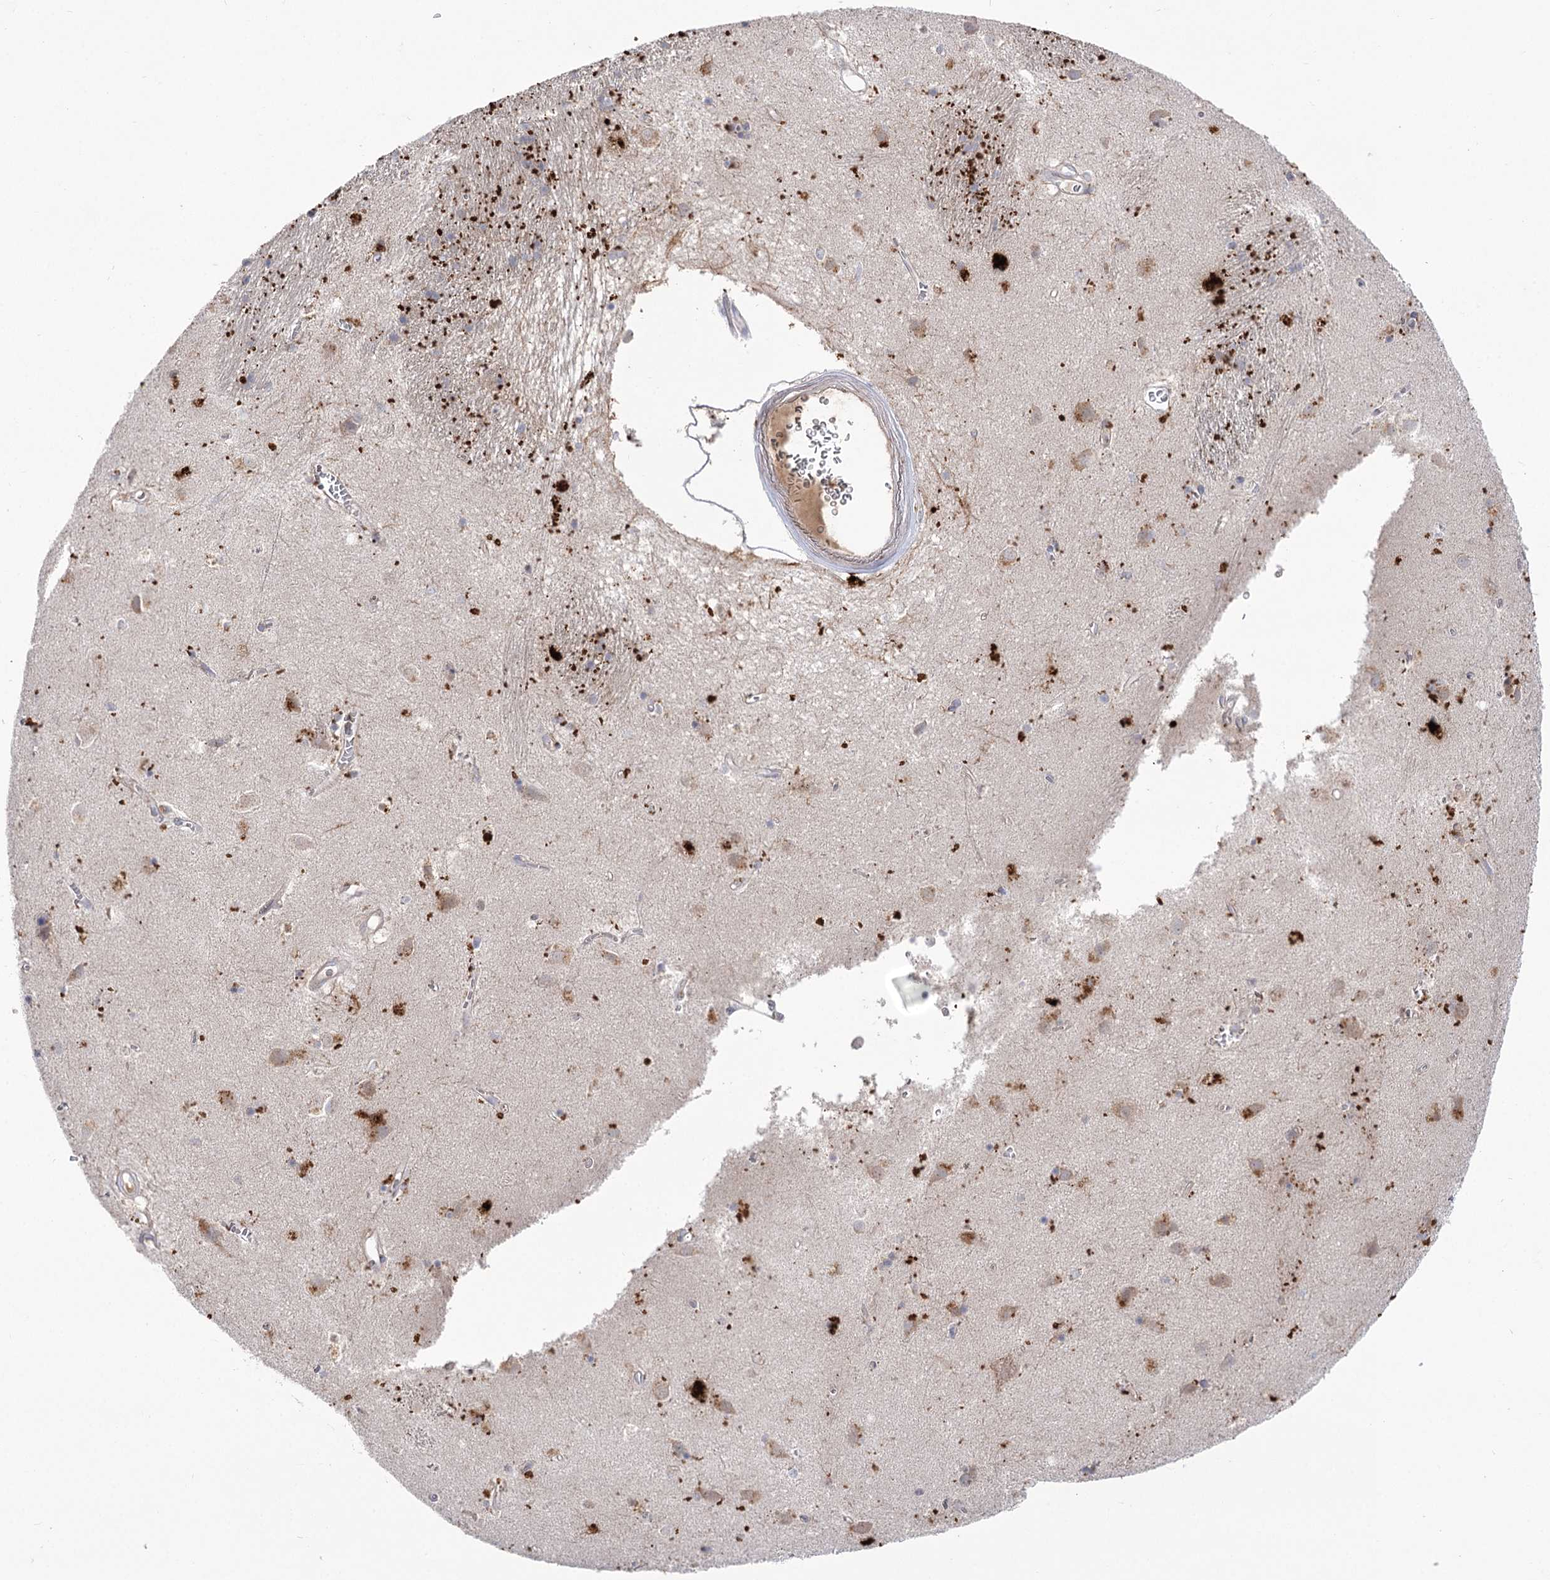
{"staining": {"intensity": "moderate", "quantity": "<25%", "location": "cytoplasmic/membranous"}, "tissue": "caudate", "cell_type": "Glial cells", "image_type": "normal", "snomed": [{"axis": "morphology", "description": "Normal tissue, NOS"}, {"axis": "topography", "description": "Lateral ventricle wall"}], "caption": "Immunohistochemistry micrograph of benign human caudate stained for a protein (brown), which demonstrates low levels of moderate cytoplasmic/membranous positivity in approximately <25% of glial cells.", "gene": "GBF1", "patient": {"sex": "male", "age": 70}}